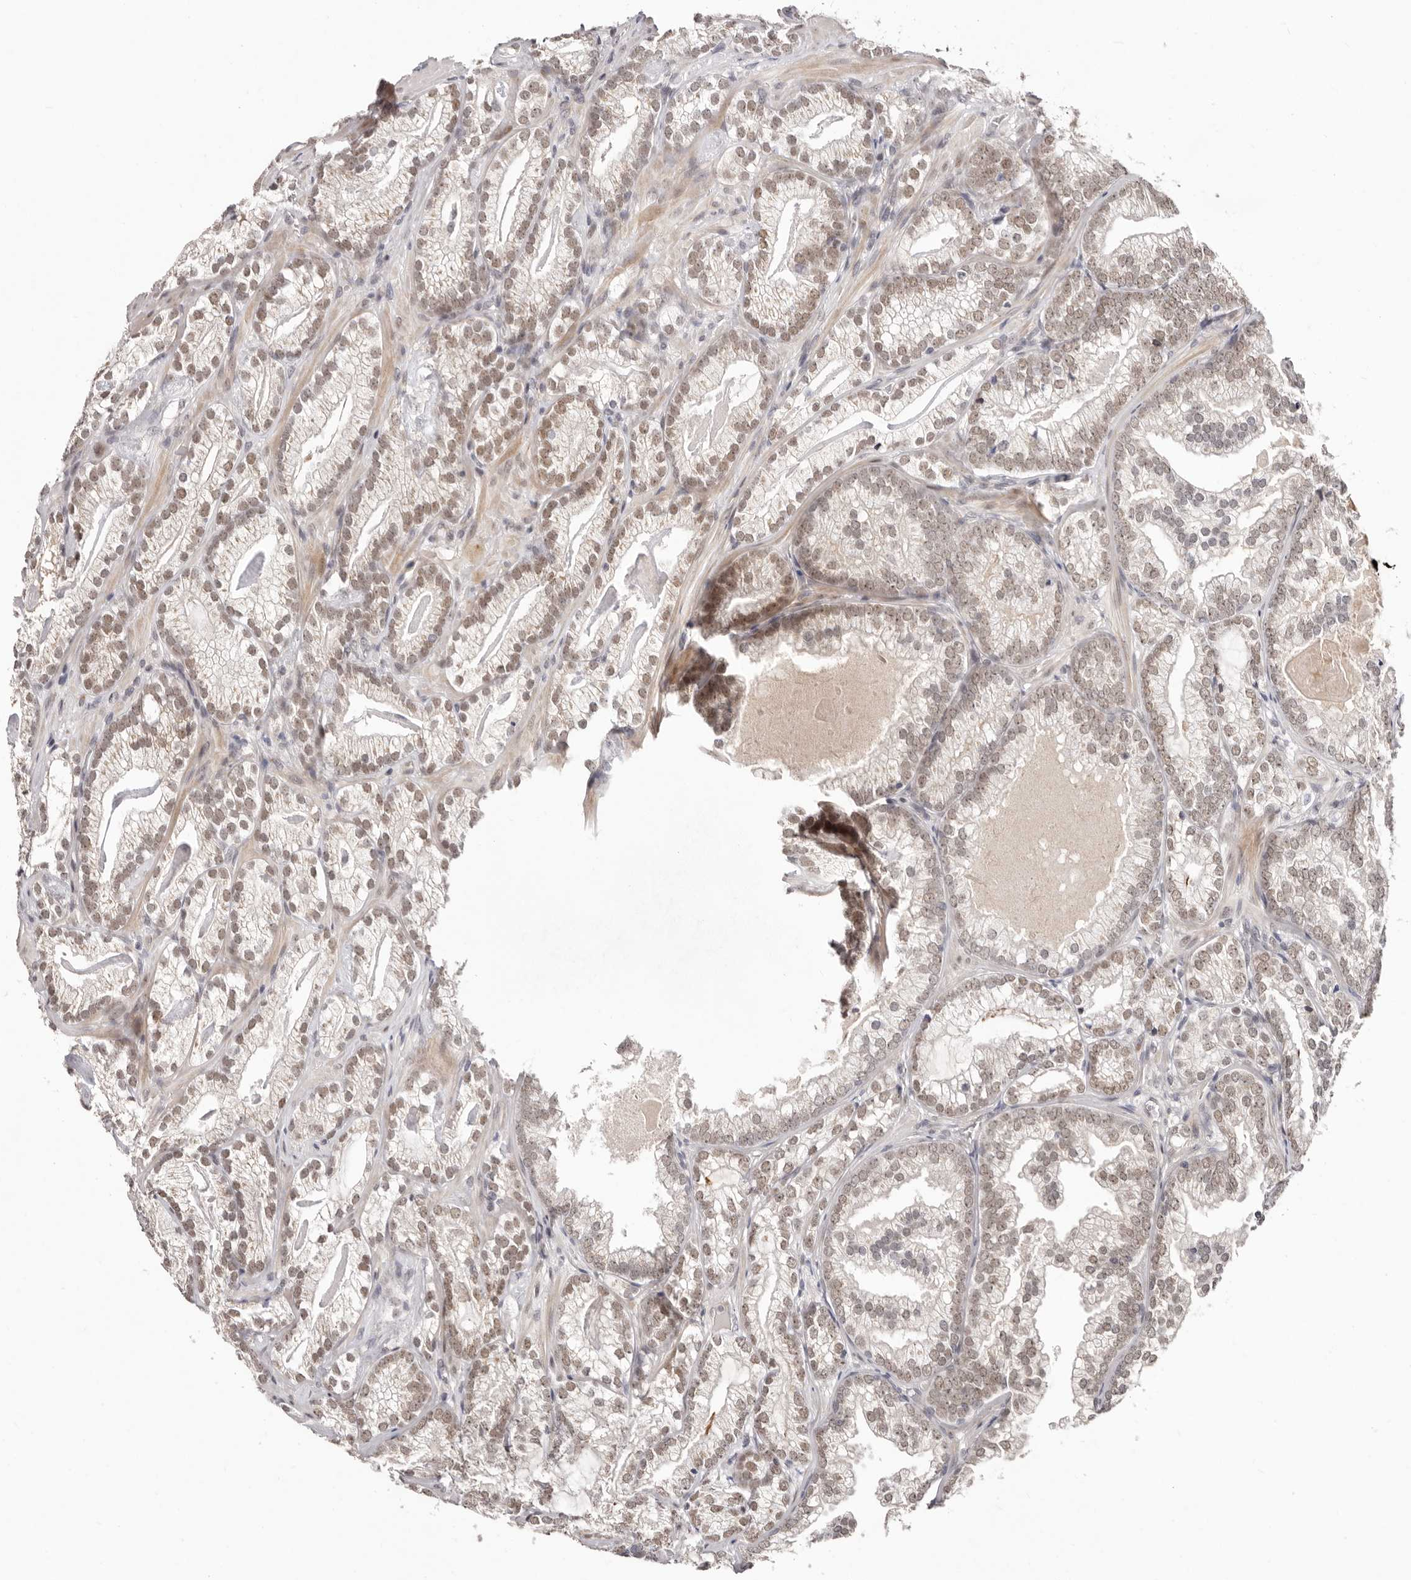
{"staining": {"intensity": "moderate", "quantity": ">75%", "location": "nuclear"}, "tissue": "prostate cancer", "cell_type": "Tumor cells", "image_type": "cancer", "snomed": [{"axis": "morphology", "description": "Adenocarcinoma, Low grade"}, {"axis": "topography", "description": "Prostate"}], "caption": "Immunohistochemical staining of human prostate cancer (low-grade adenocarcinoma) exhibits moderate nuclear protein expression in approximately >75% of tumor cells. (IHC, brightfield microscopy, high magnification).", "gene": "SRCAP", "patient": {"sex": "male", "age": 72}}